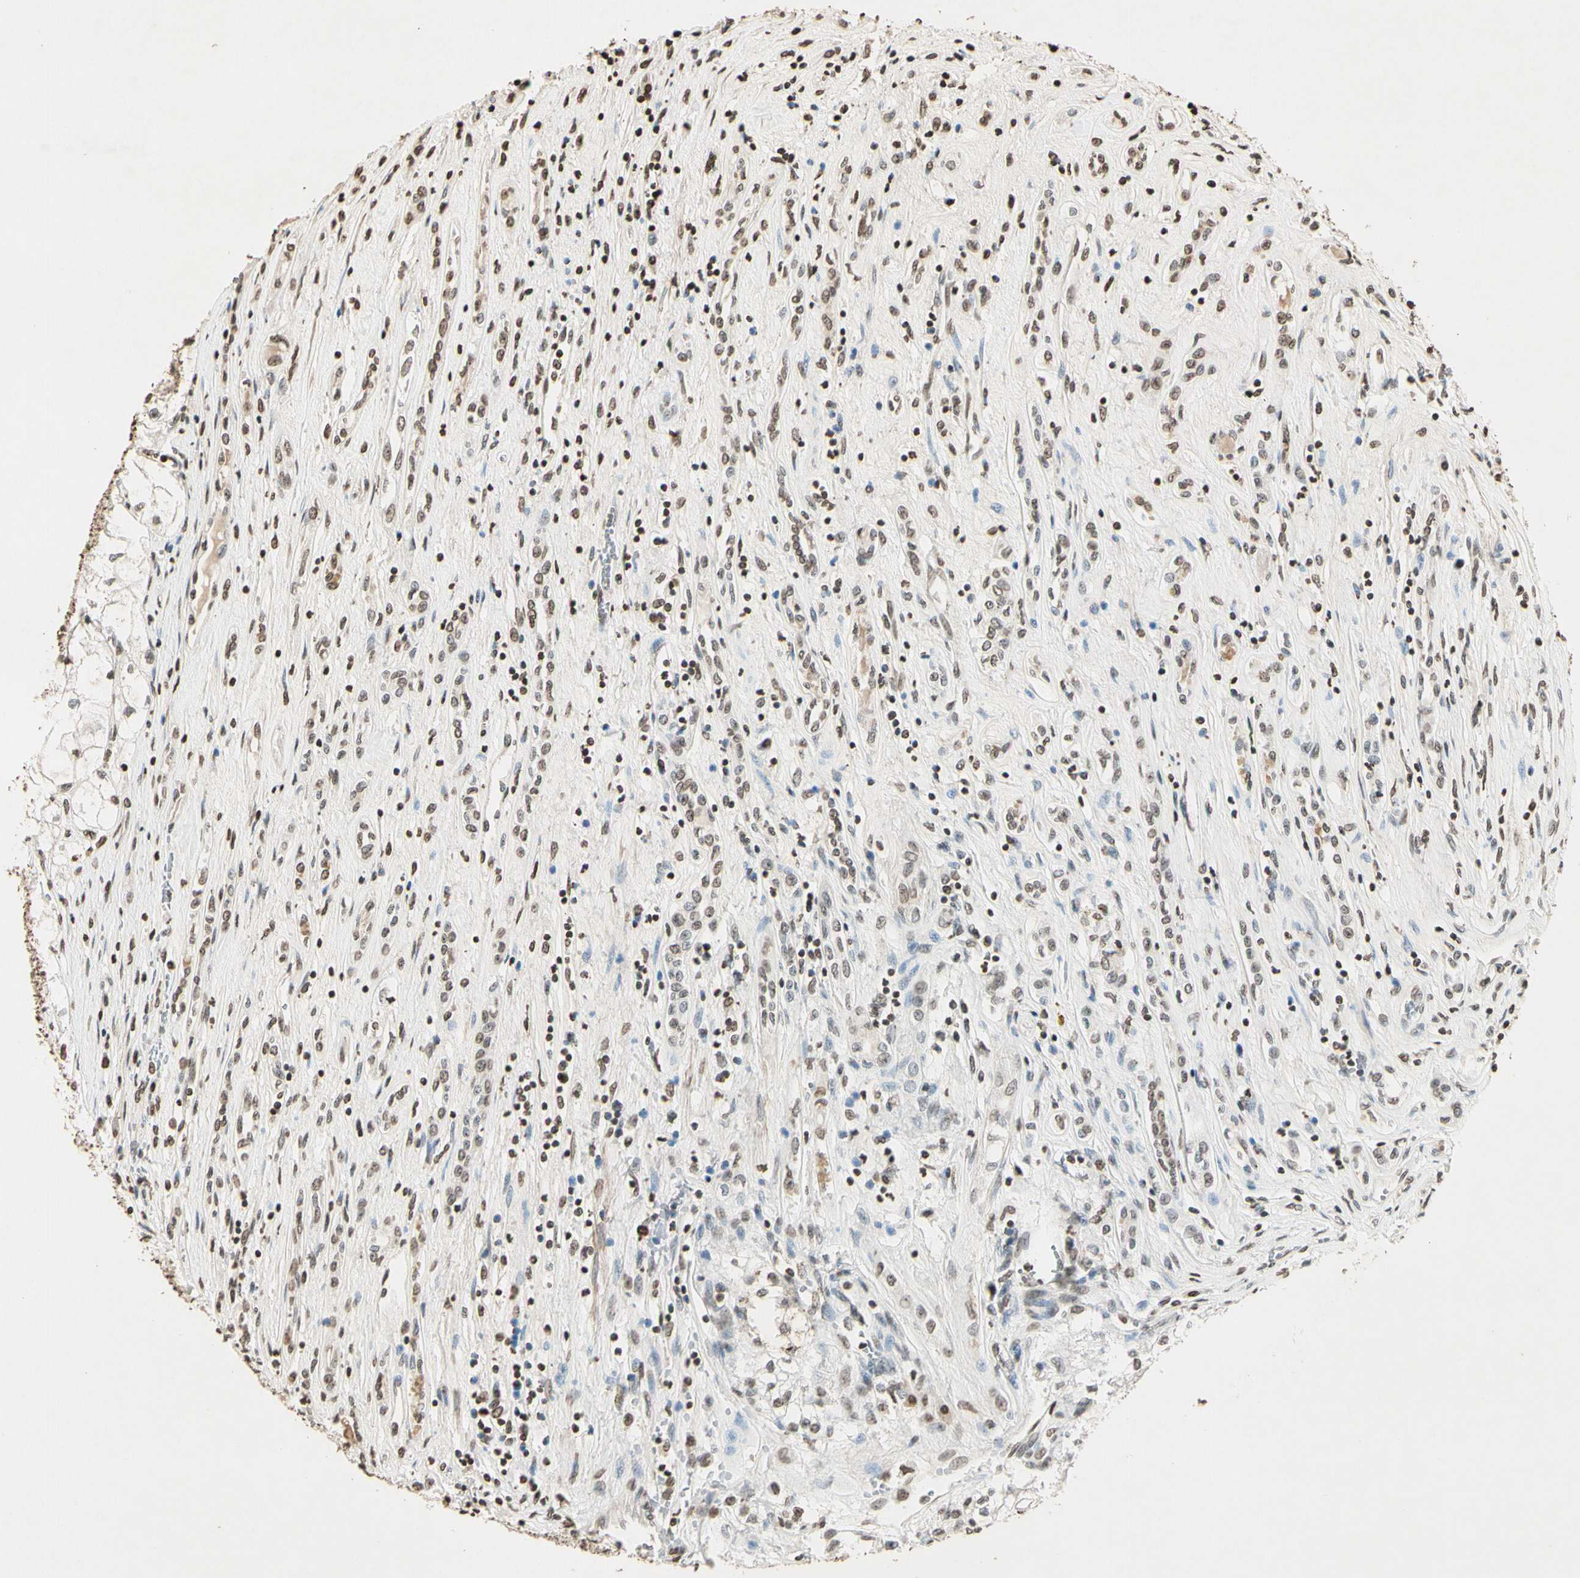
{"staining": {"intensity": "weak", "quantity": "25%-75%", "location": "nuclear"}, "tissue": "renal cancer", "cell_type": "Tumor cells", "image_type": "cancer", "snomed": [{"axis": "morphology", "description": "Adenocarcinoma, NOS"}, {"axis": "topography", "description": "Kidney"}], "caption": "A brown stain shows weak nuclear staining of a protein in adenocarcinoma (renal) tumor cells. Nuclei are stained in blue.", "gene": "TOP1", "patient": {"sex": "female", "age": 70}}